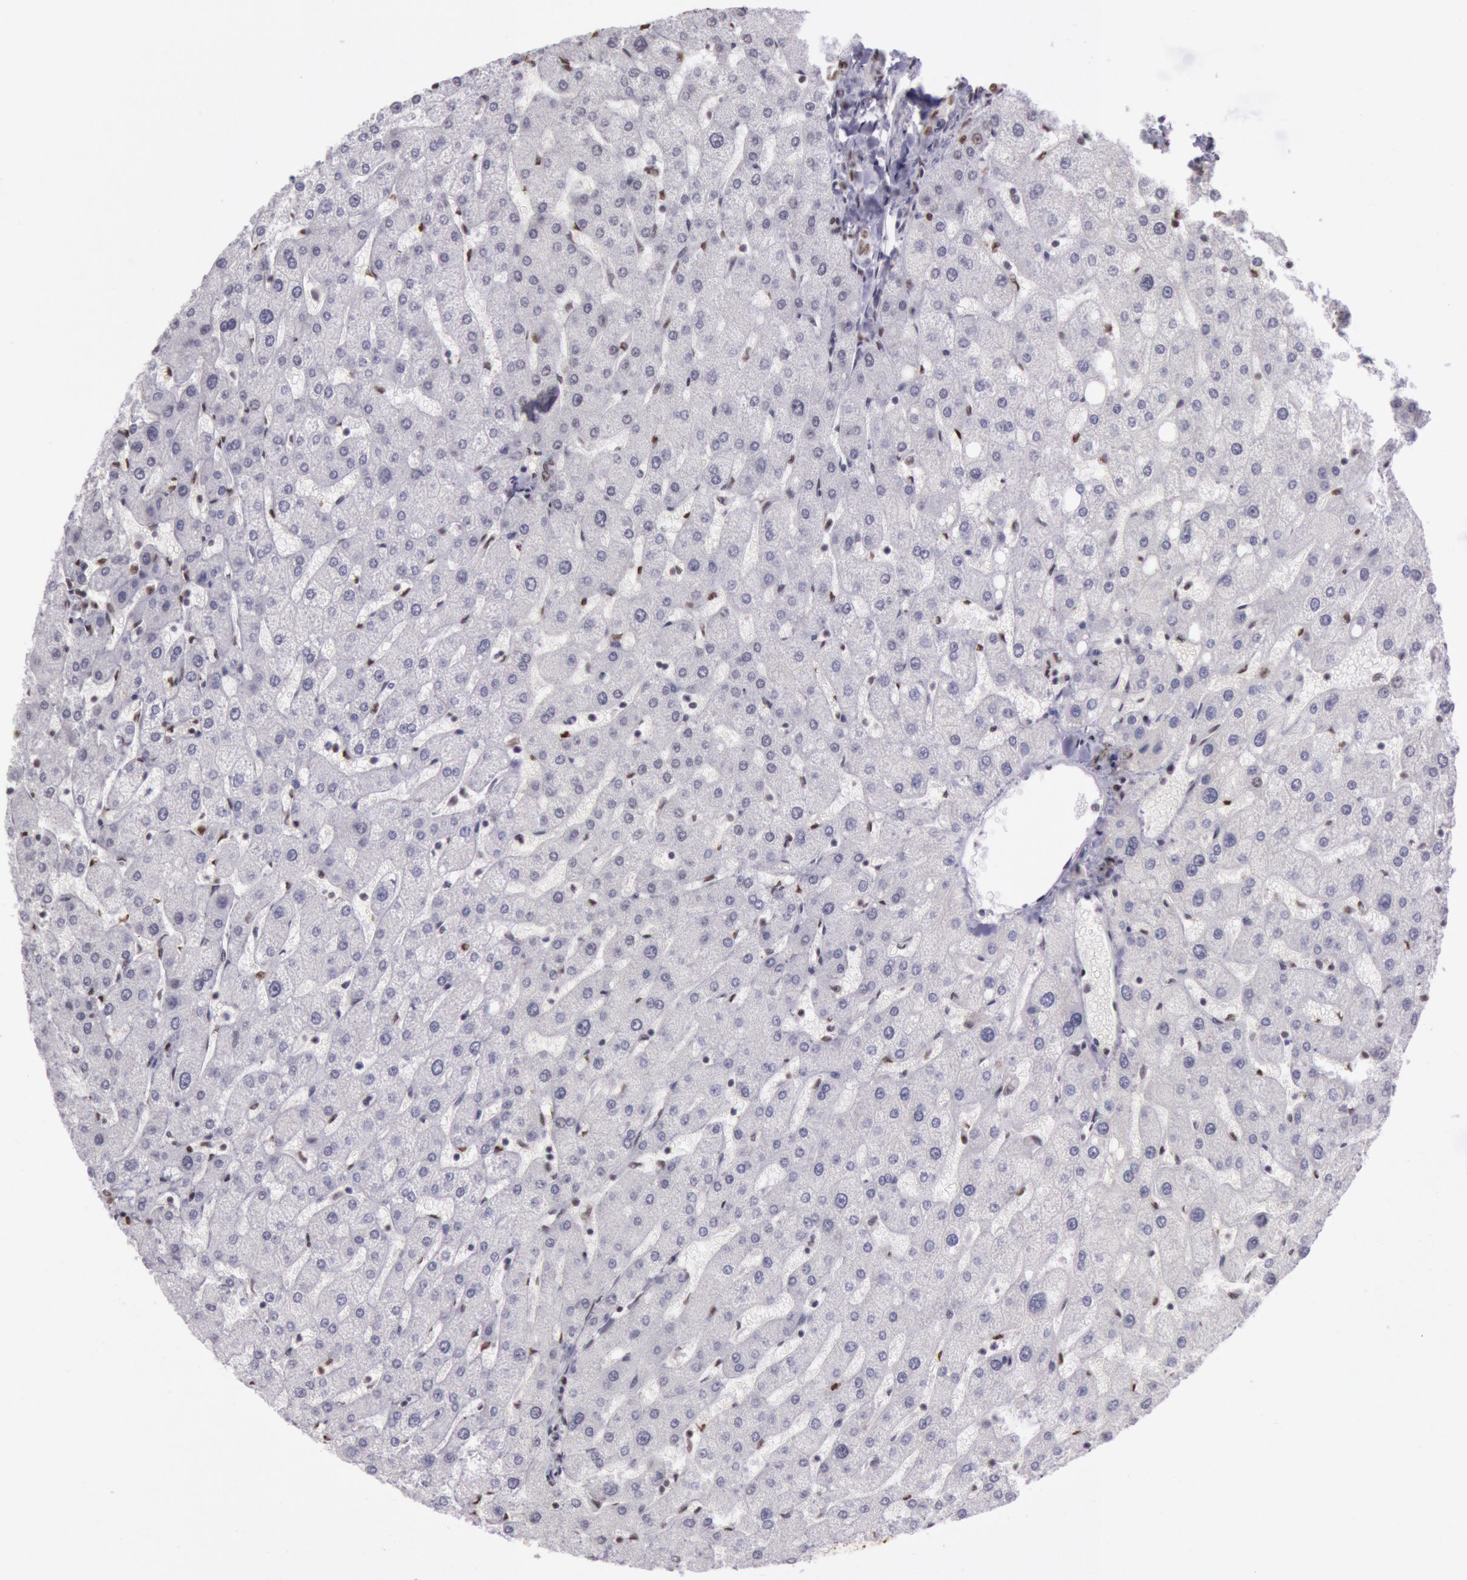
{"staining": {"intensity": "moderate", "quantity": ">75%", "location": "nuclear"}, "tissue": "liver", "cell_type": "Cholangiocytes", "image_type": "normal", "snomed": [{"axis": "morphology", "description": "Normal tissue, NOS"}, {"axis": "topography", "description": "Liver"}], "caption": "Immunohistochemical staining of benign liver displays medium levels of moderate nuclear positivity in approximately >75% of cholangiocytes. (Brightfield microscopy of DAB IHC at high magnification).", "gene": "HNRNPH1", "patient": {"sex": "male", "age": 67}}